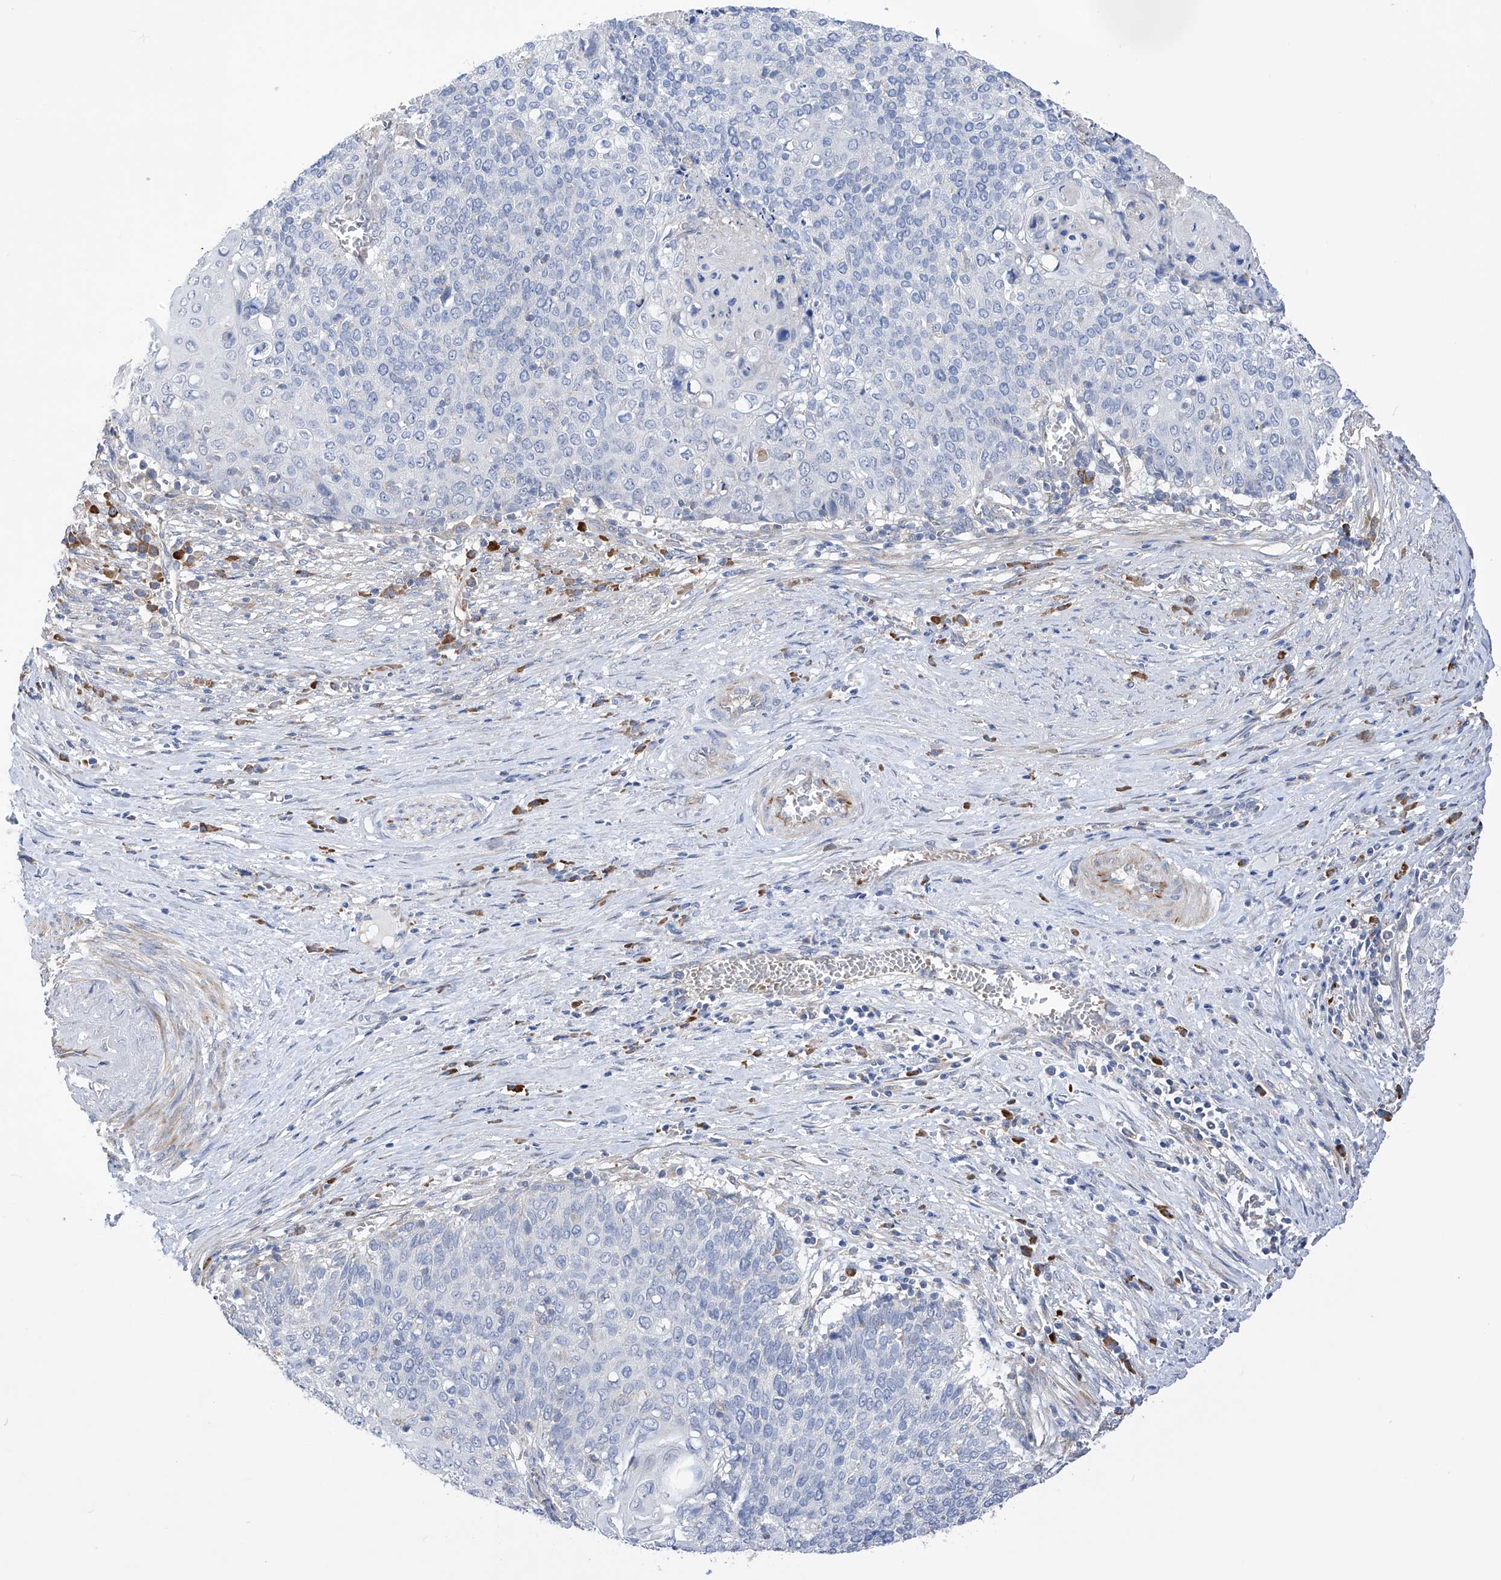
{"staining": {"intensity": "negative", "quantity": "none", "location": "none"}, "tissue": "cervical cancer", "cell_type": "Tumor cells", "image_type": "cancer", "snomed": [{"axis": "morphology", "description": "Squamous cell carcinoma, NOS"}, {"axis": "topography", "description": "Cervix"}], "caption": "An IHC image of squamous cell carcinoma (cervical) is shown. There is no staining in tumor cells of squamous cell carcinoma (cervical).", "gene": "NFATC4", "patient": {"sex": "female", "age": 39}}